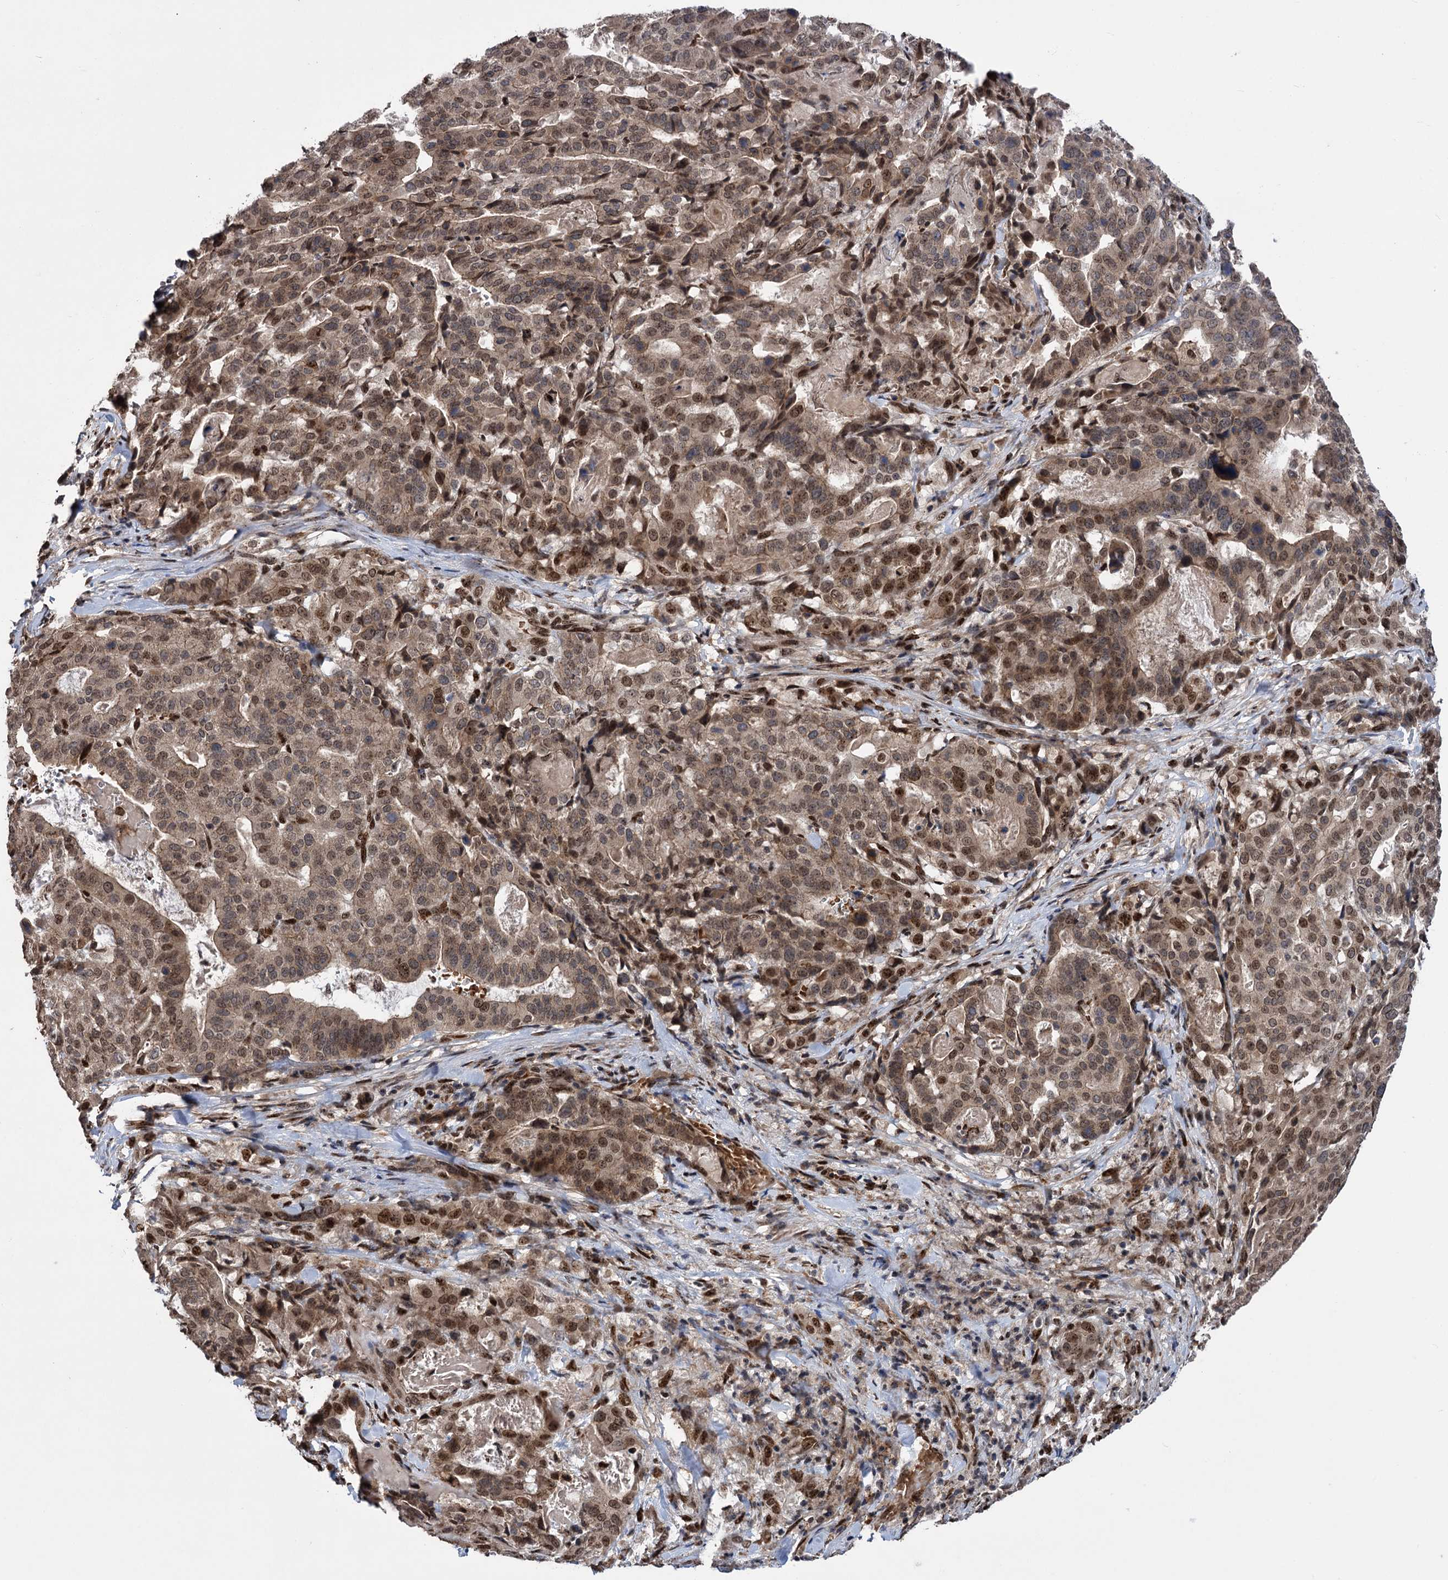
{"staining": {"intensity": "moderate", "quantity": ">75%", "location": "cytoplasmic/membranous,nuclear"}, "tissue": "stomach cancer", "cell_type": "Tumor cells", "image_type": "cancer", "snomed": [{"axis": "morphology", "description": "Adenocarcinoma, NOS"}, {"axis": "topography", "description": "Stomach"}], "caption": "Immunohistochemical staining of human stomach cancer (adenocarcinoma) demonstrates medium levels of moderate cytoplasmic/membranous and nuclear protein staining in about >75% of tumor cells.", "gene": "MESD", "patient": {"sex": "male", "age": 48}}